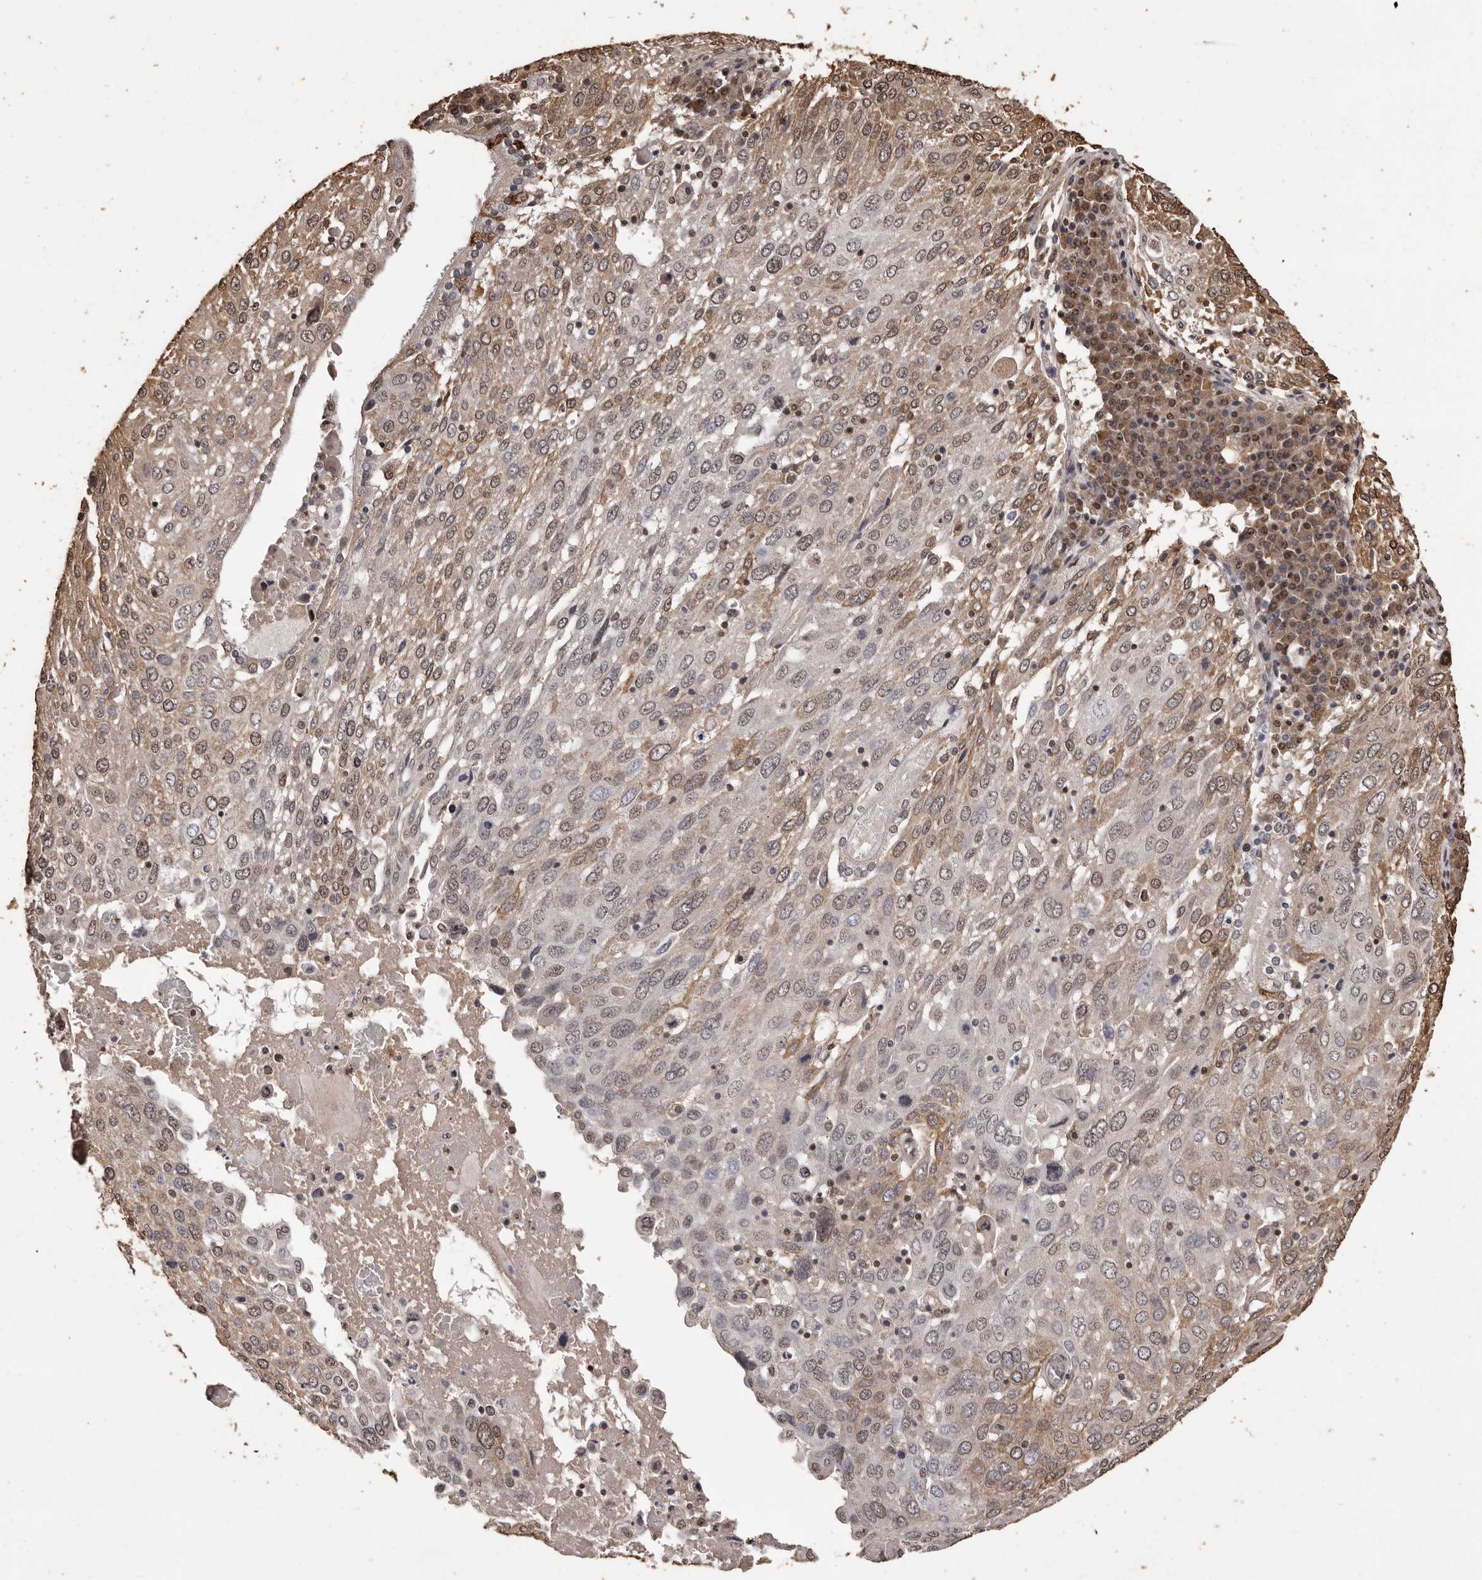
{"staining": {"intensity": "weak", "quantity": "25%-75%", "location": "cytoplasmic/membranous,nuclear"}, "tissue": "lung cancer", "cell_type": "Tumor cells", "image_type": "cancer", "snomed": [{"axis": "morphology", "description": "Squamous cell carcinoma, NOS"}, {"axis": "topography", "description": "Lung"}], "caption": "Brown immunohistochemical staining in human lung cancer (squamous cell carcinoma) exhibits weak cytoplasmic/membranous and nuclear staining in about 25%-75% of tumor cells.", "gene": "NAV1", "patient": {"sex": "male", "age": 65}}